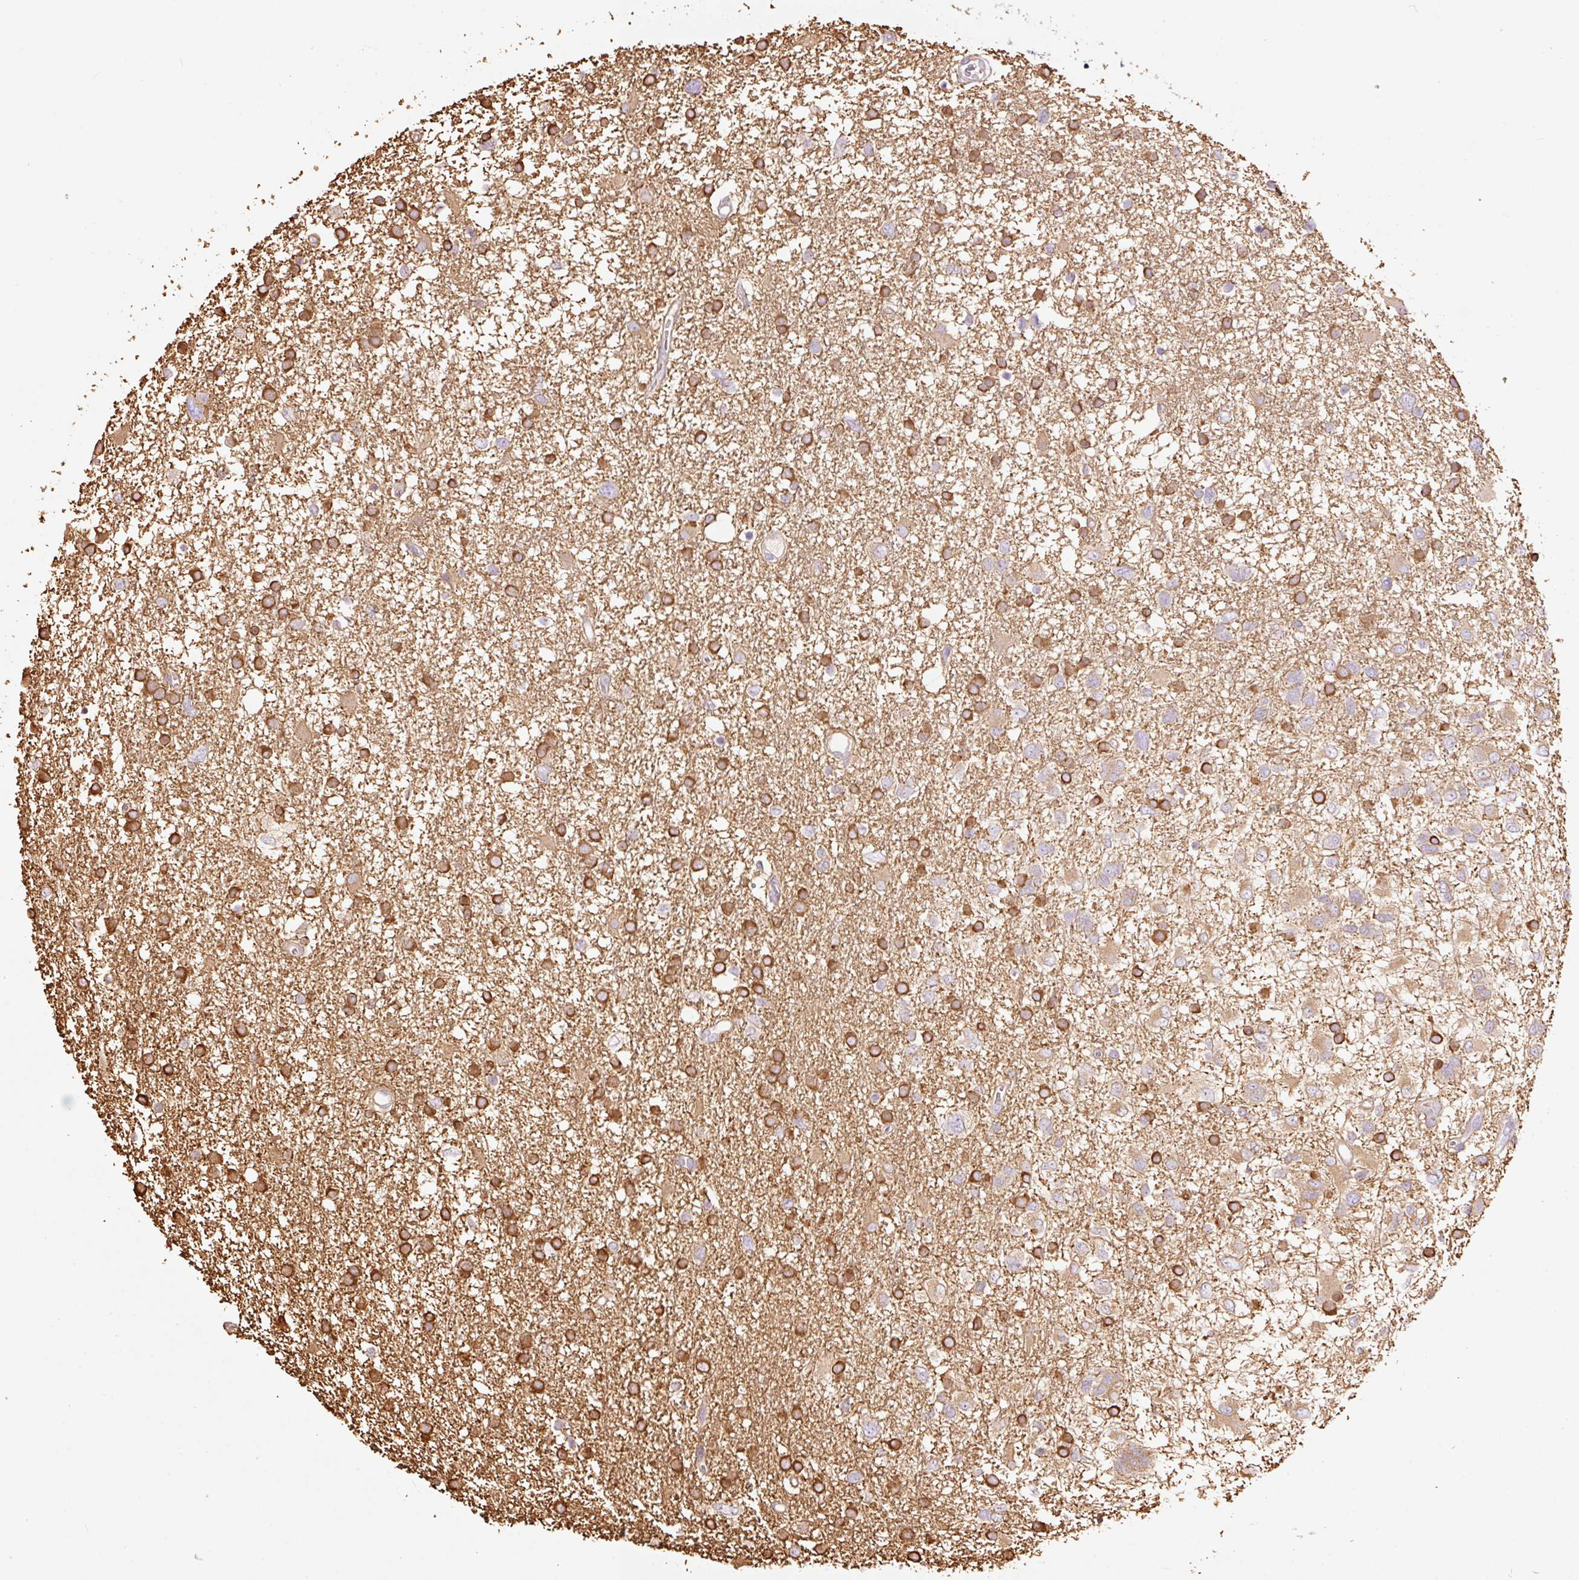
{"staining": {"intensity": "strong", "quantity": "25%-75%", "location": "cytoplasmic/membranous"}, "tissue": "glioma", "cell_type": "Tumor cells", "image_type": "cancer", "snomed": [{"axis": "morphology", "description": "Glioma, malignant, High grade"}, {"axis": "topography", "description": "Brain"}], "caption": "Protein expression analysis of human glioma reveals strong cytoplasmic/membranous positivity in approximately 25%-75% of tumor cells. Immunohistochemistry stains the protein in brown and the nuclei are stained blue.", "gene": "IL10RB", "patient": {"sex": "male", "age": 61}}